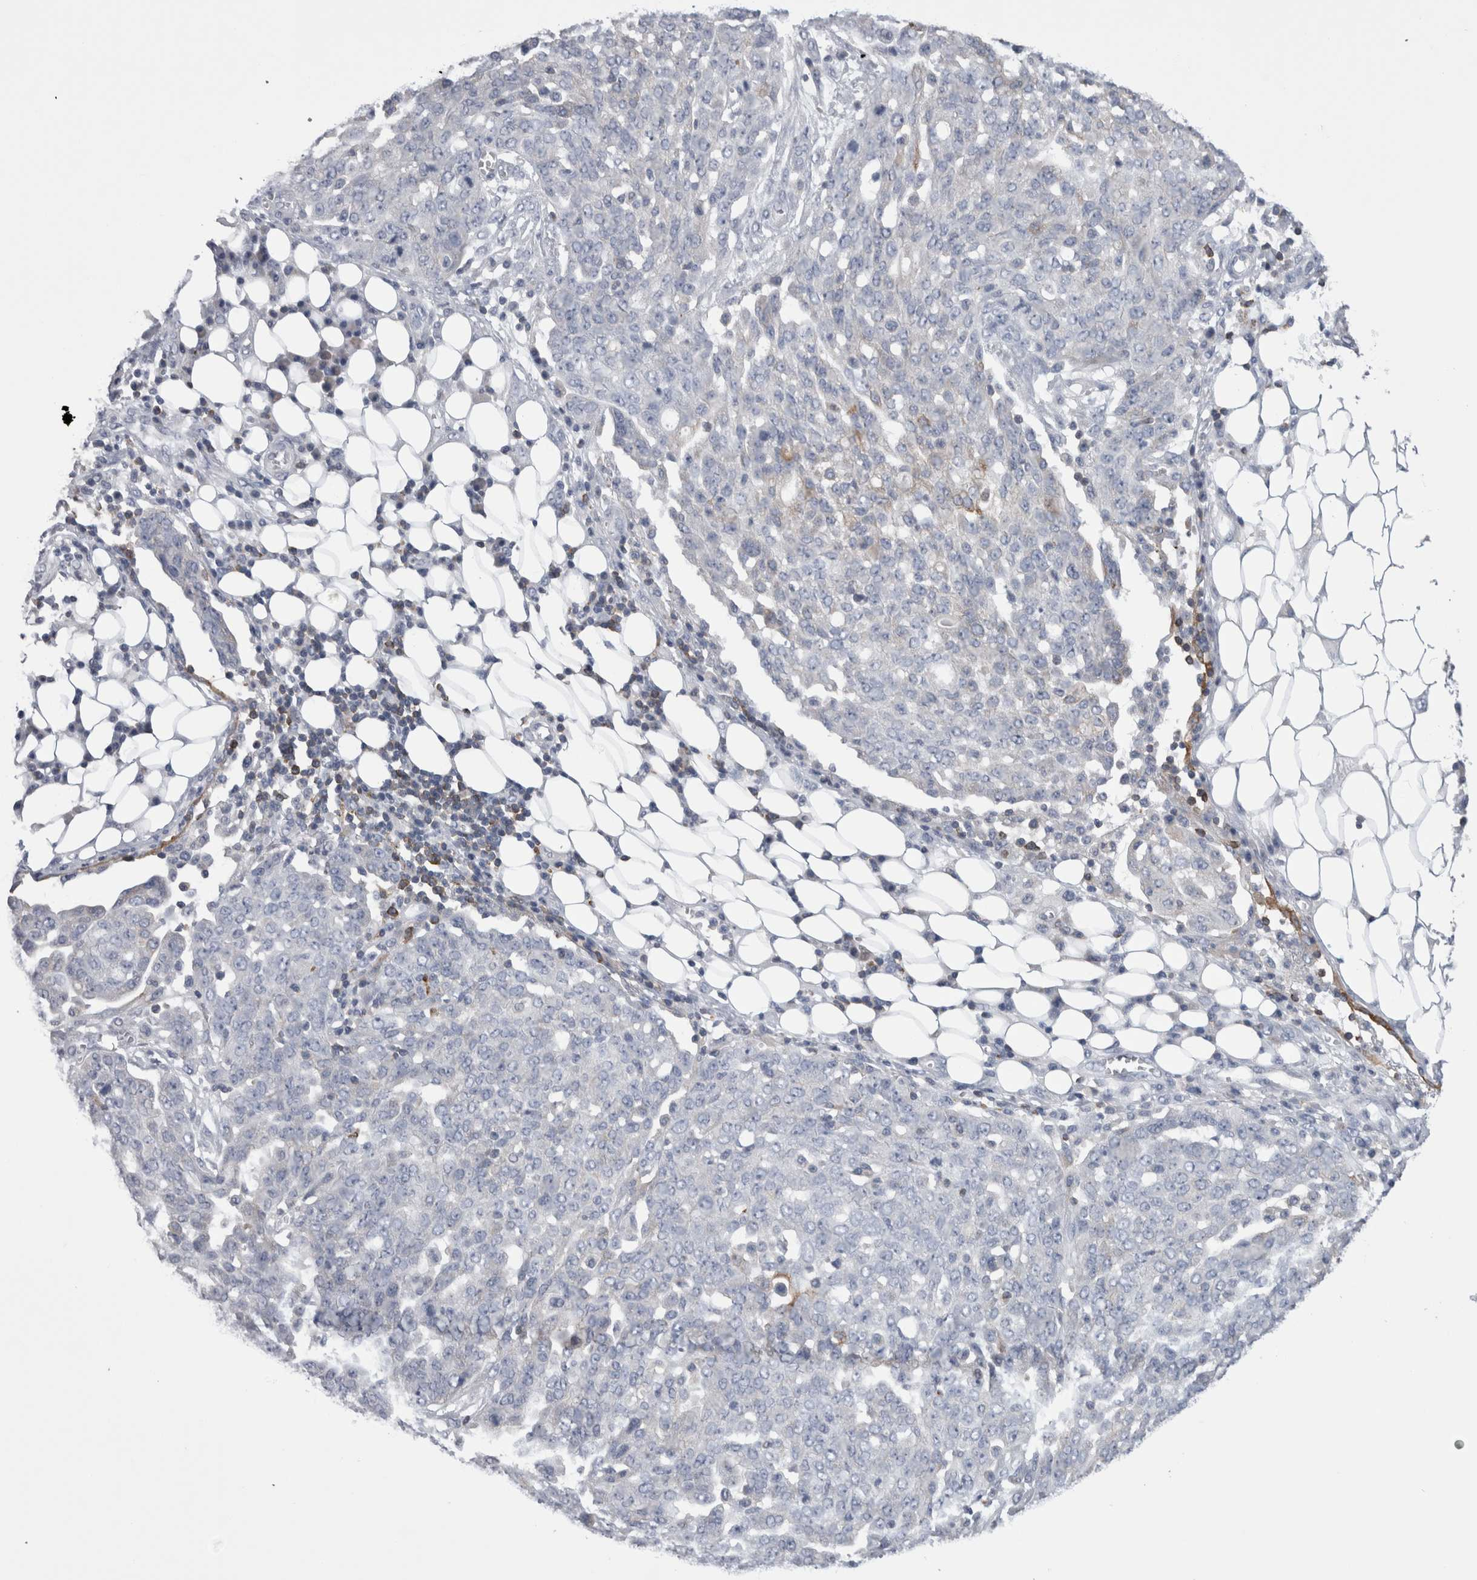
{"staining": {"intensity": "negative", "quantity": "none", "location": "none"}, "tissue": "ovarian cancer", "cell_type": "Tumor cells", "image_type": "cancer", "snomed": [{"axis": "morphology", "description": "Cystadenocarcinoma, serous, NOS"}, {"axis": "topography", "description": "Soft tissue"}, {"axis": "topography", "description": "Ovary"}], "caption": "This photomicrograph is of serous cystadenocarcinoma (ovarian) stained with immunohistochemistry to label a protein in brown with the nuclei are counter-stained blue. There is no expression in tumor cells. (Immunohistochemistry (ihc), brightfield microscopy, high magnification).", "gene": "DCTN6", "patient": {"sex": "female", "age": 57}}